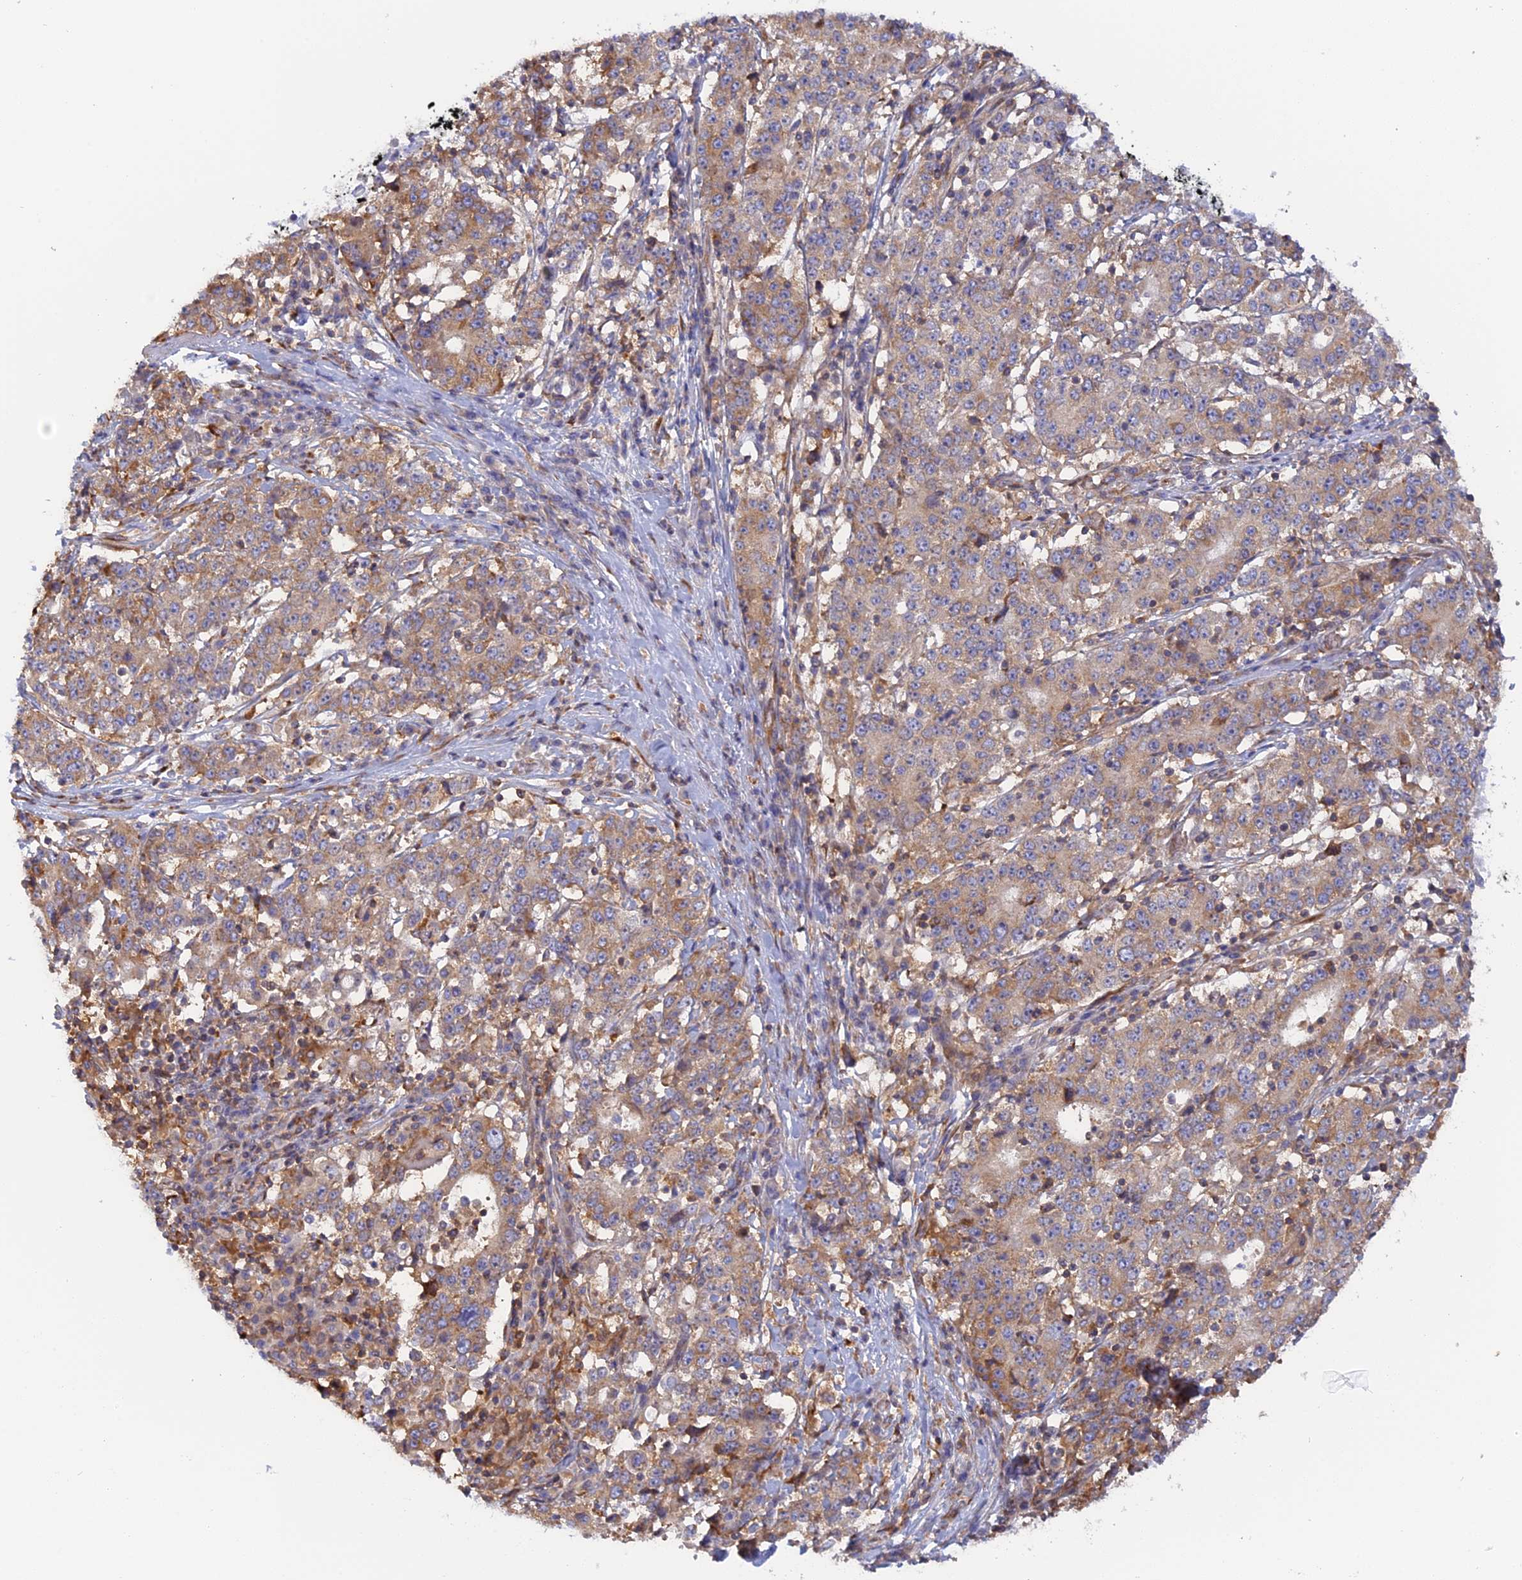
{"staining": {"intensity": "moderate", "quantity": "25%-75%", "location": "cytoplasmic/membranous"}, "tissue": "stomach cancer", "cell_type": "Tumor cells", "image_type": "cancer", "snomed": [{"axis": "morphology", "description": "Adenocarcinoma, NOS"}, {"axis": "topography", "description": "Stomach"}], "caption": "Brown immunohistochemical staining in human stomach cancer exhibits moderate cytoplasmic/membranous staining in about 25%-75% of tumor cells.", "gene": "GMIP", "patient": {"sex": "male", "age": 59}}